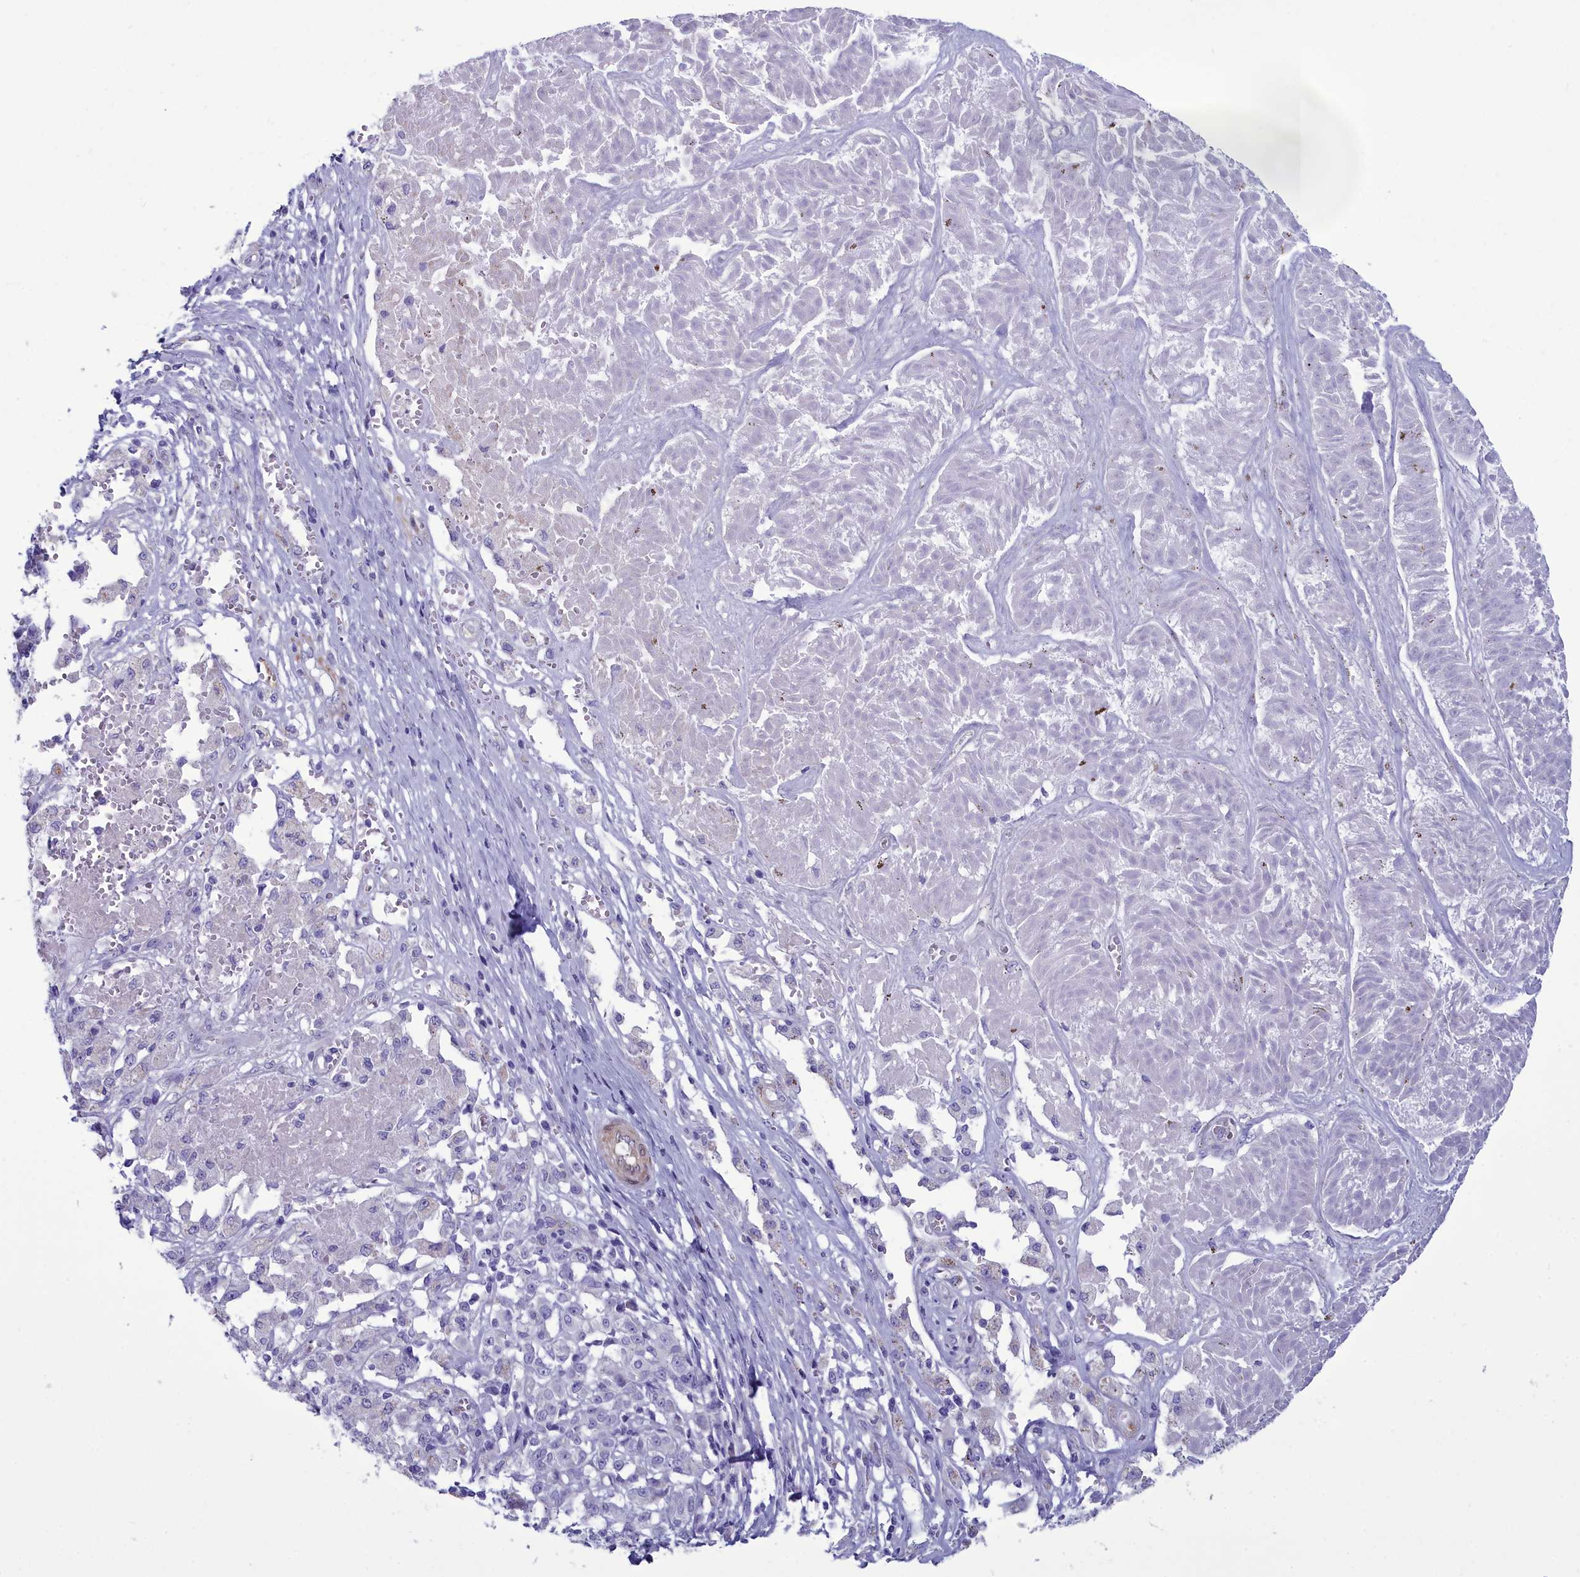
{"staining": {"intensity": "negative", "quantity": "none", "location": "none"}, "tissue": "melanoma", "cell_type": "Tumor cells", "image_type": "cancer", "snomed": [{"axis": "morphology", "description": "Malignant melanoma, NOS"}, {"axis": "topography", "description": "Skin"}], "caption": "This histopathology image is of malignant melanoma stained with immunohistochemistry to label a protein in brown with the nuclei are counter-stained blue. There is no staining in tumor cells.", "gene": "PPP1R14A", "patient": {"sex": "female", "age": 72}}